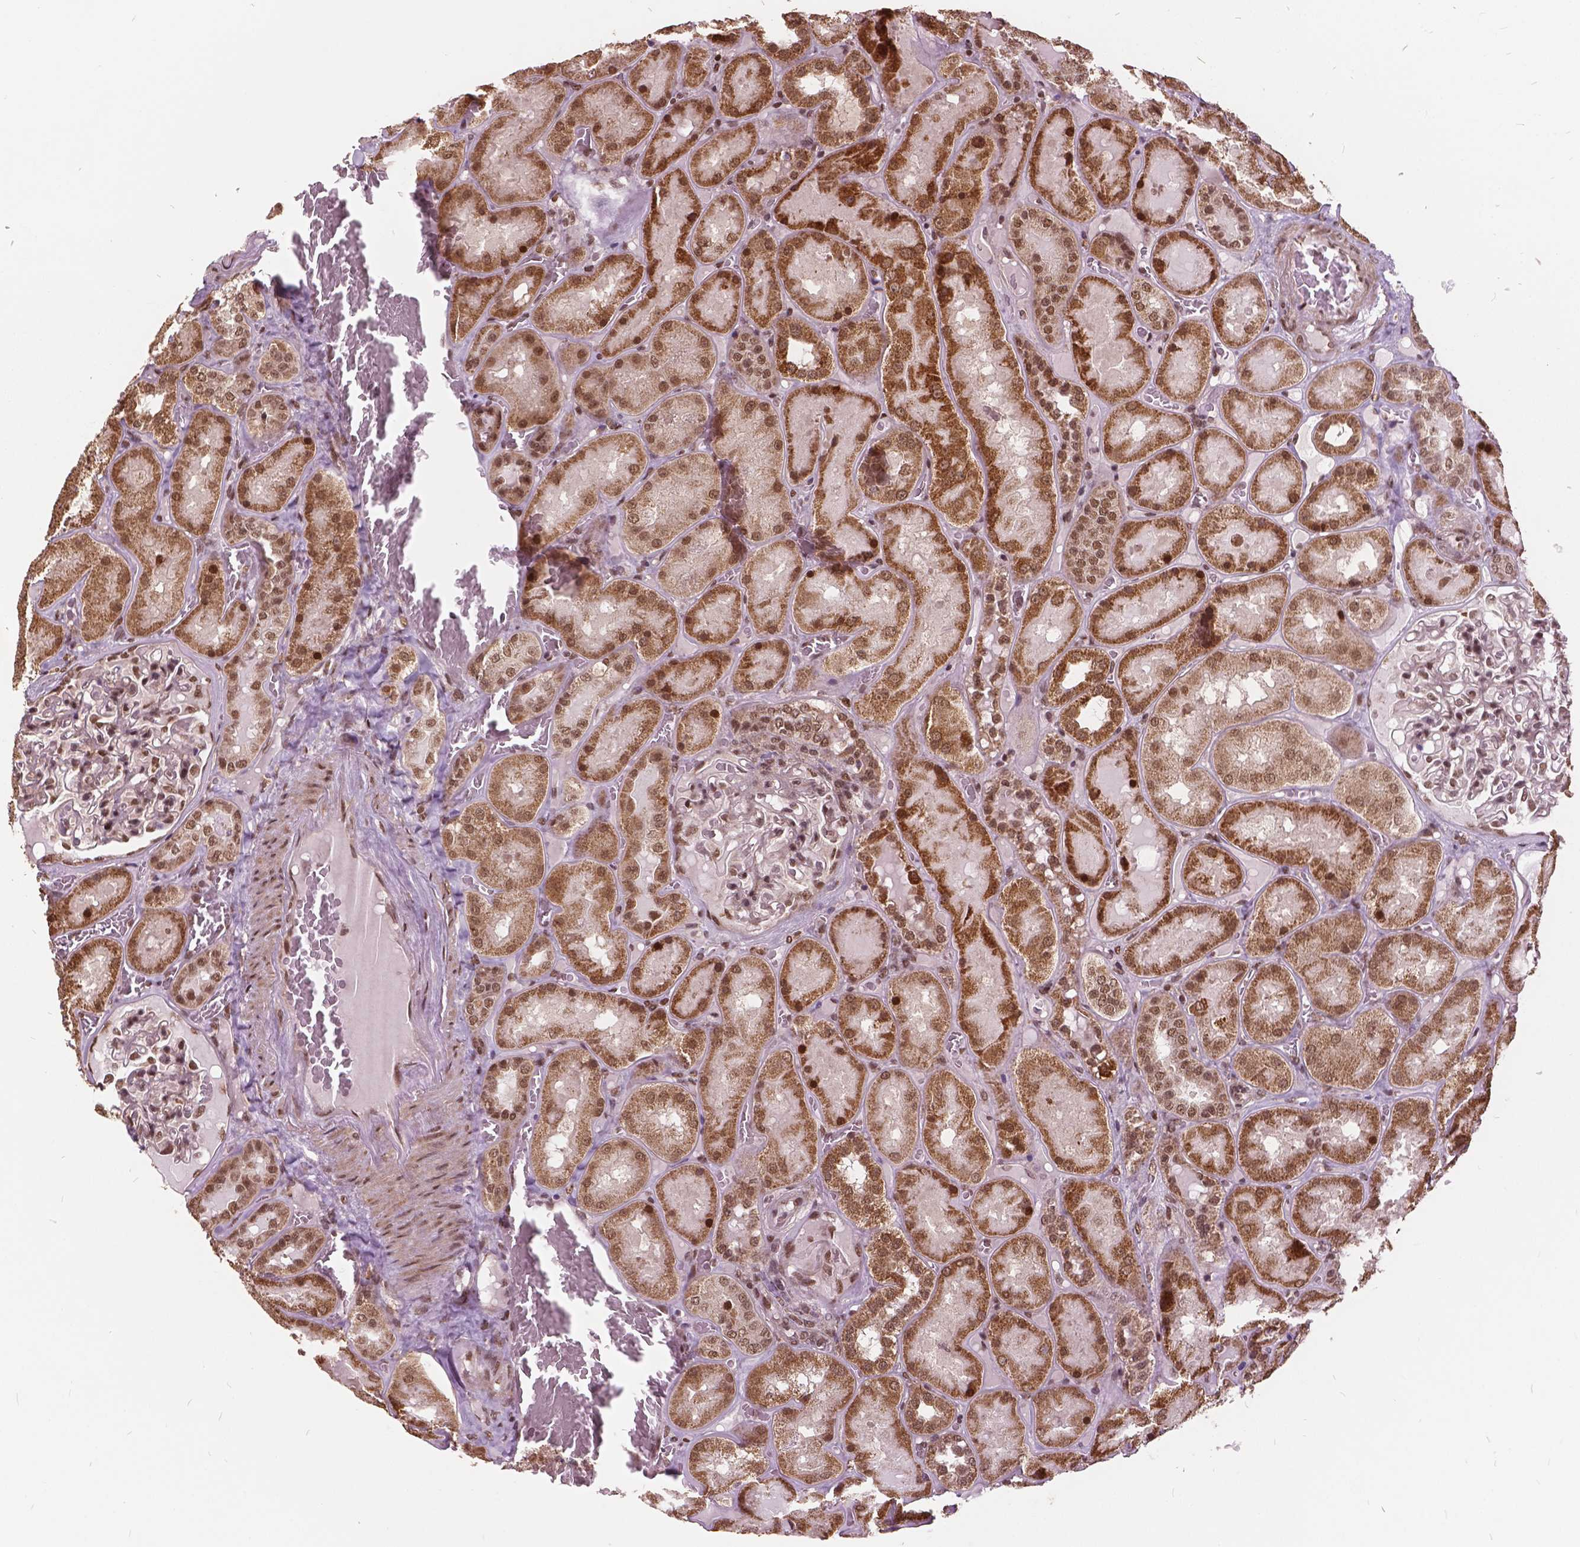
{"staining": {"intensity": "moderate", "quantity": "25%-75%", "location": "nuclear"}, "tissue": "kidney", "cell_type": "Cells in glomeruli", "image_type": "normal", "snomed": [{"axis": "morphology", "description": "Normal tissue, NOS"}, {"axis": "topography", "description": "Kidney"}], "caption": "Kidney stained with immunohistochemistry (IHC) demonstrates moderate nuclear staining in approximately 25%-75% of cells in glomeruli.", "gene": "GPS2", "patient": {"sex": "male", "age": 73}}